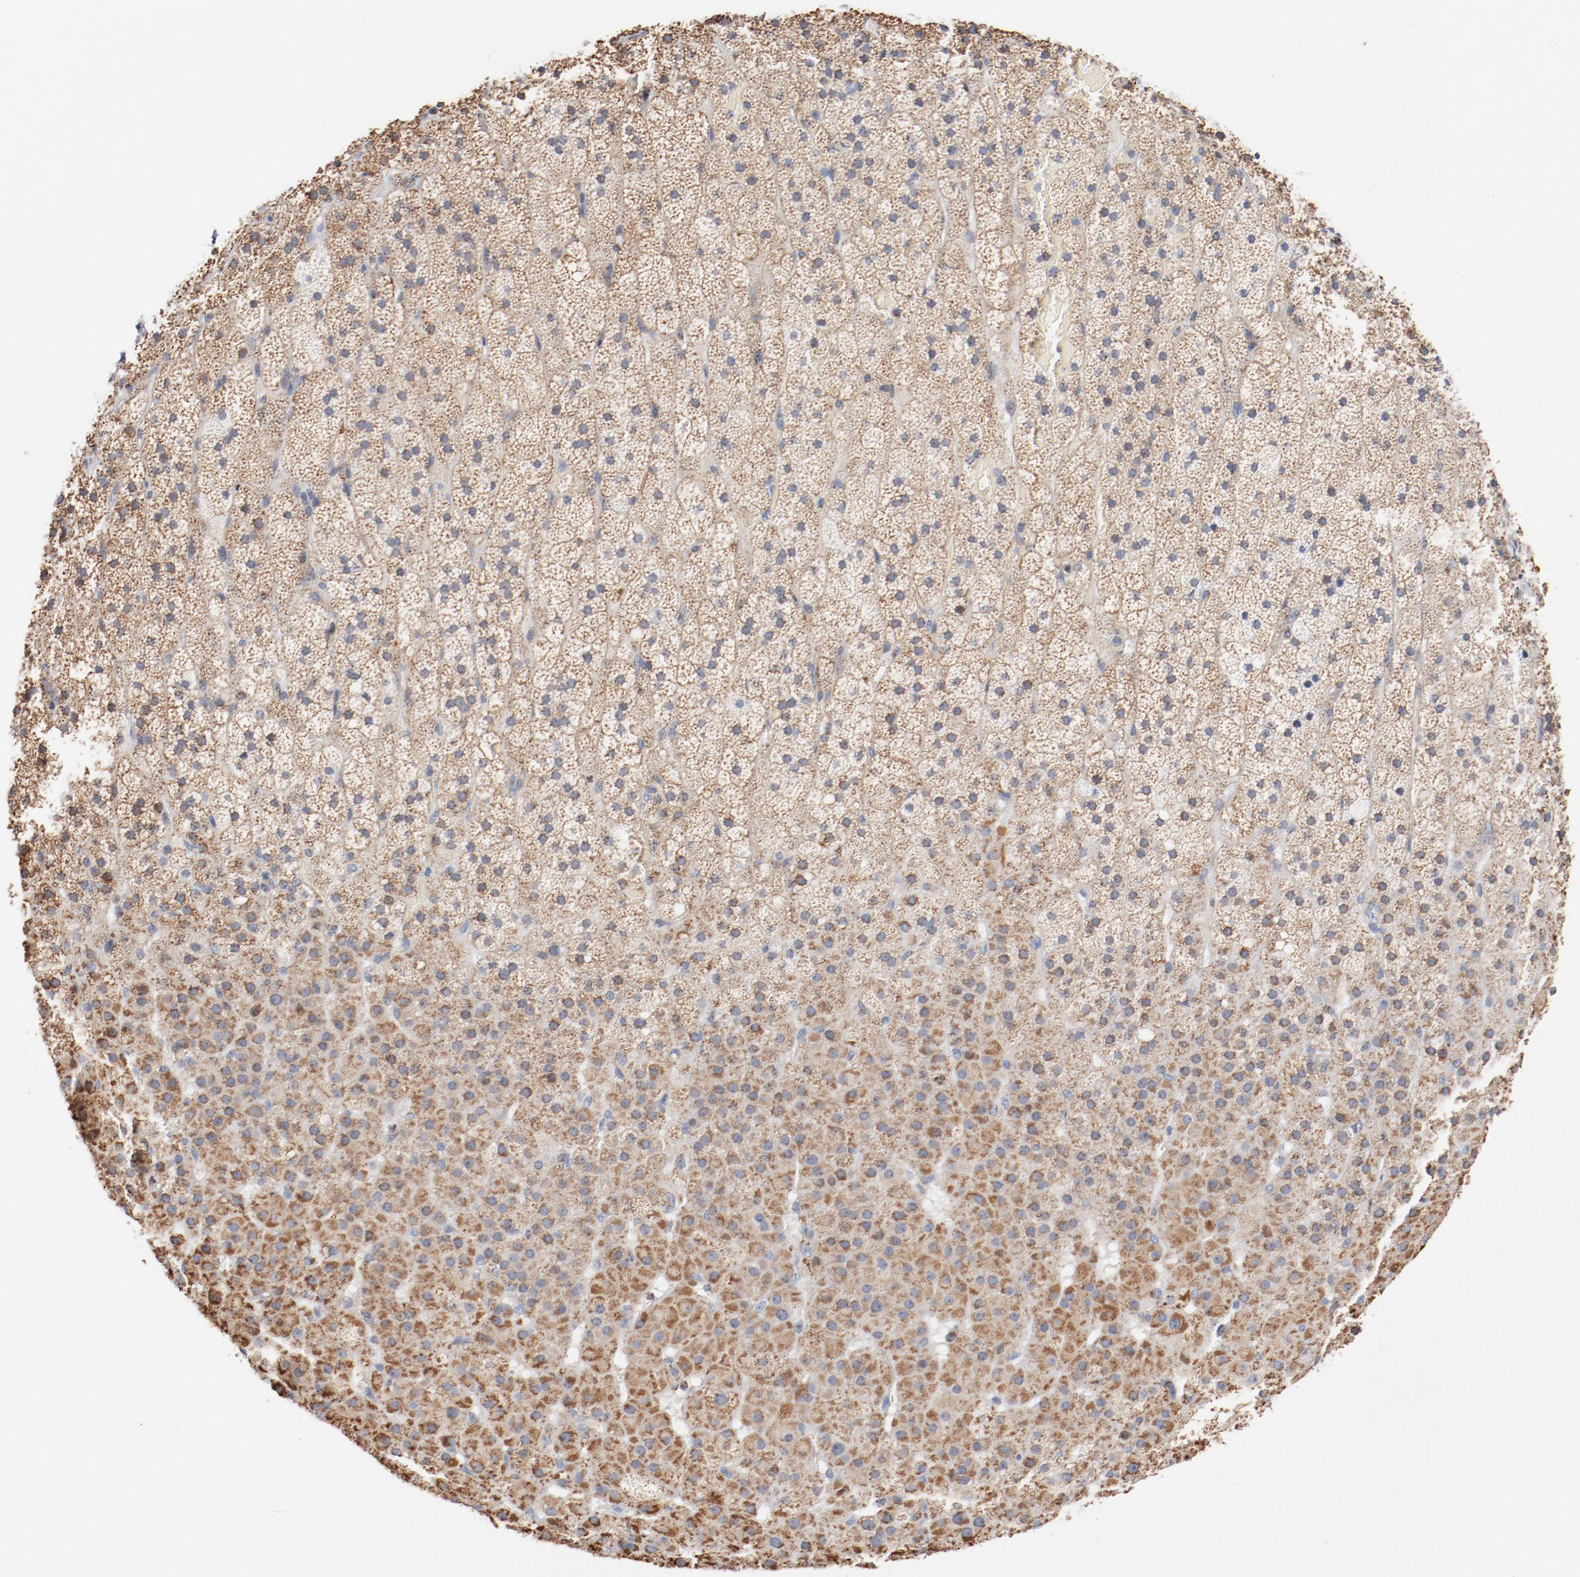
{"staining": {"intensity": "moderate", "quantity": "25%-75%", "location": "cytoplasmic/membranous"}, "tissue": "adrenal gland", "cell_type": "Glandular cells", "image_type": "normal", "snomed": [{"axis": "morphology", "description": "Normal tissue, NOS"}, {"axis": "topography", "description": "Adrenal gland"}], "caption": "Immunohistochemical staining of normal human adrenal gland demonstrates medium levels of moderate cytoplasmic/membranous expression in approximately 25%-75% of glandular cells.", "gene": "NDUFS4", "patient": {"sex": "male", "age": 35}}